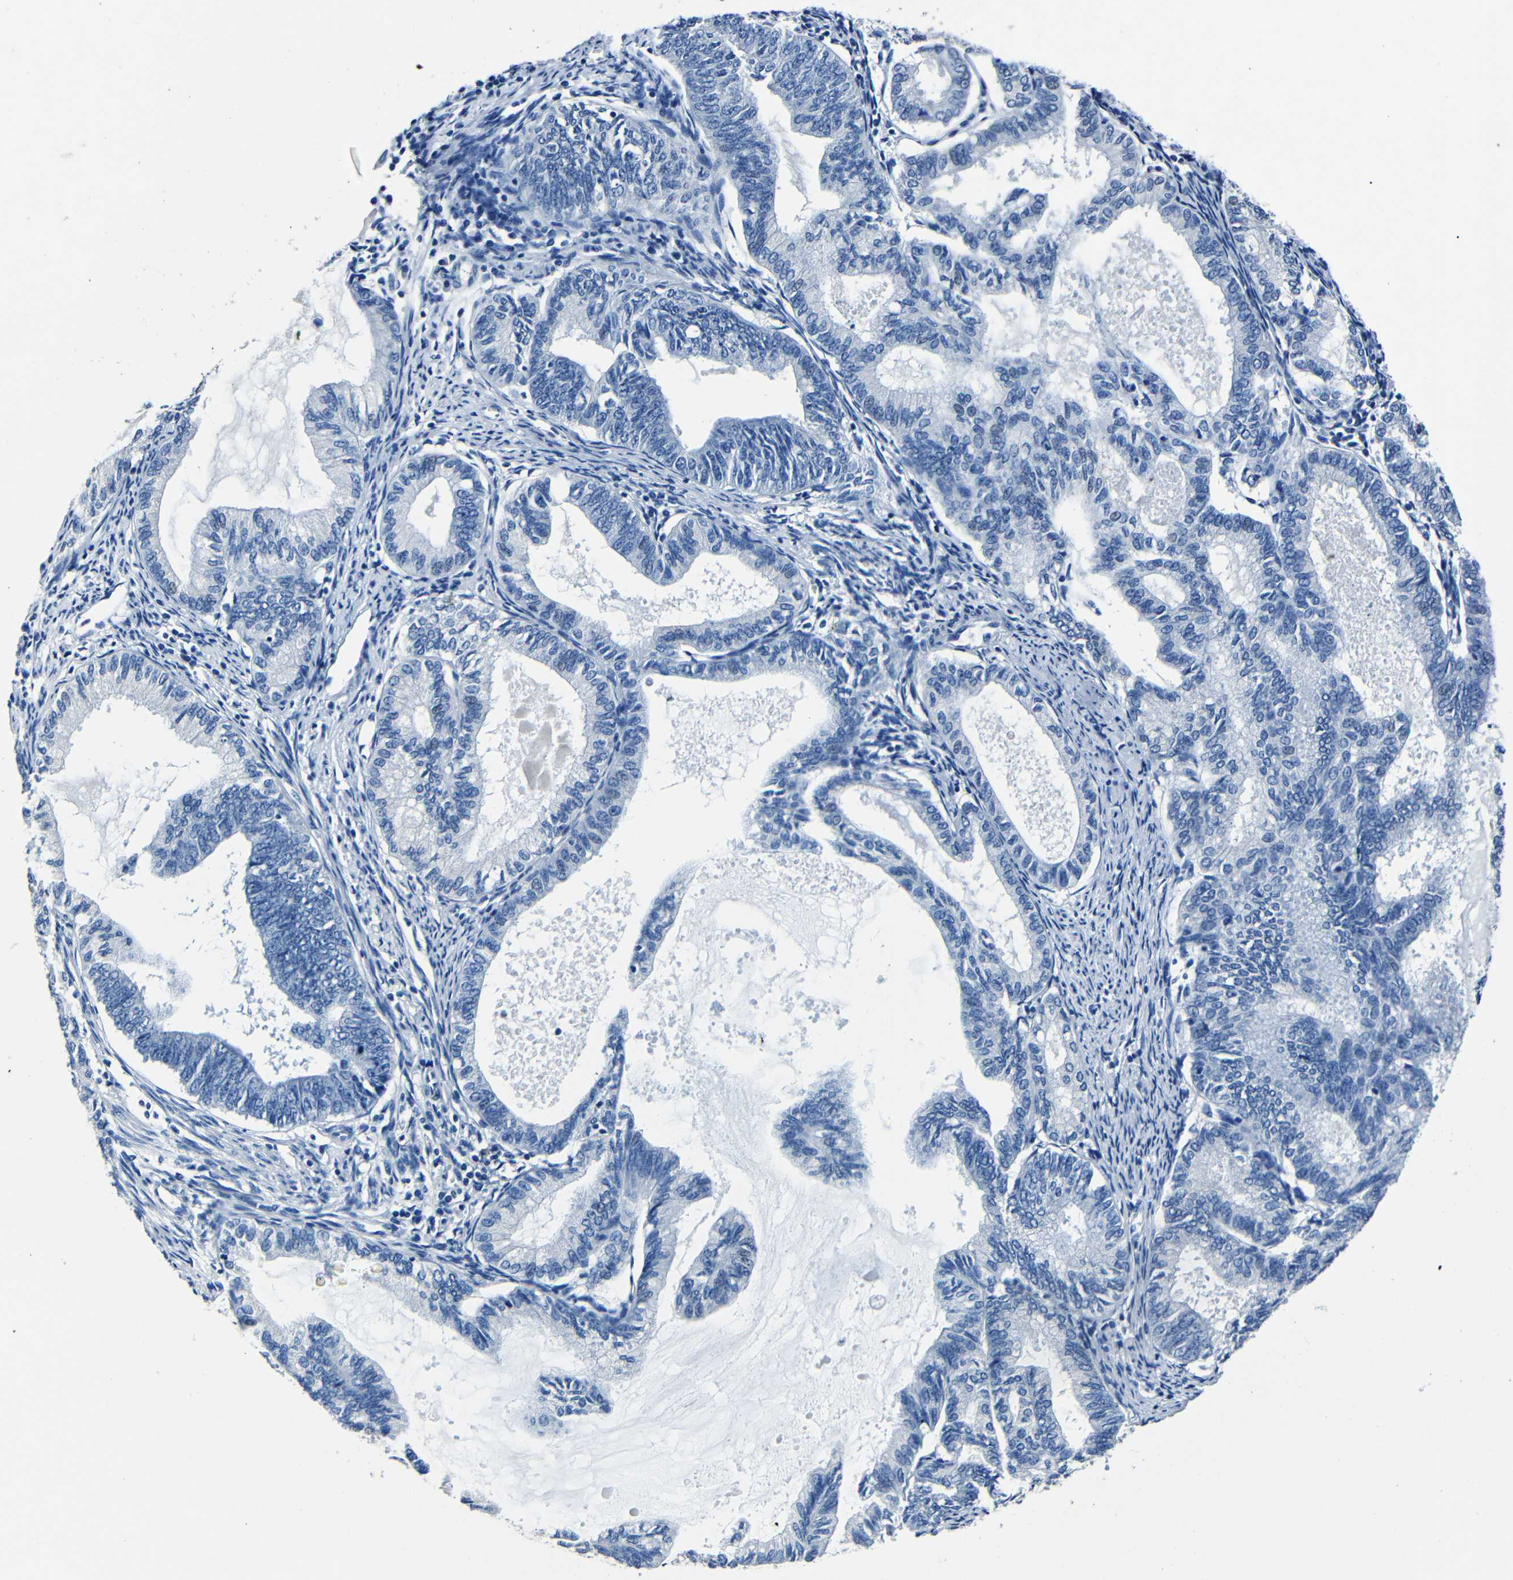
{"staining": {"intensity": "negative", "quantity": "none", "location": "none"}, "tissue": "endometrial cancer", "cell_type": "Tumor cells", "image_type": "cancer", "snomed": [{"axis": "morphology", "description": "Adenocarcinoma, NOS"}, {"axis": "topography", "description": "Endometrium"}], "caption": "Tumor cells are negative for protein expression in human adenocarcinoma (endometrial). (Brightfield microscopy of DAB immunohistochemistry at high magnification).", "gene": "NCMAP", "patient": {"sex": "female", "age": 86}}